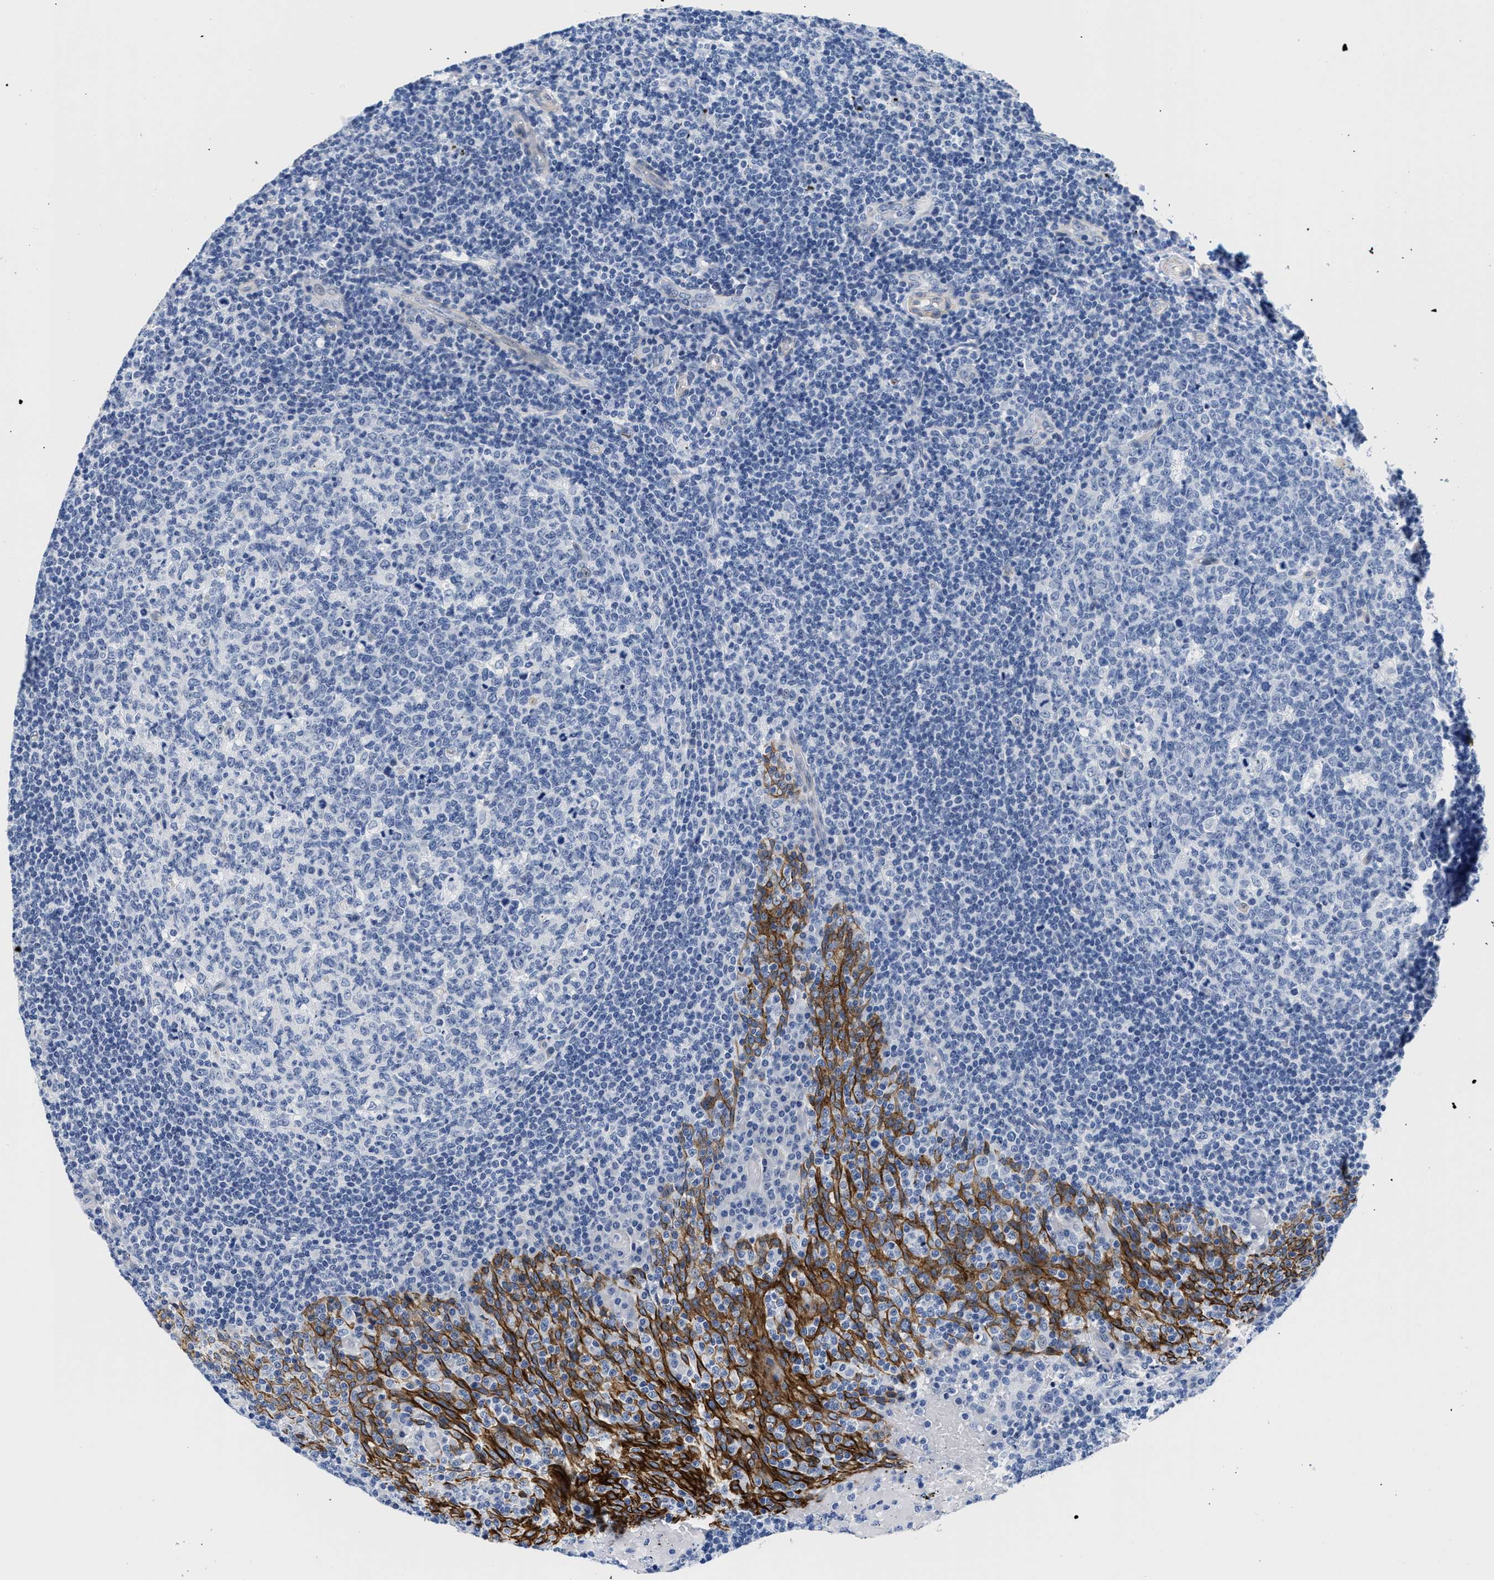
{"staining": {"intensity": "negative", "quantity": "none", "location": "none"}, "tissue": "tonsil", "cell_type": "Germinal center cells", "image_type": "normal", "snomed": [{"axis": "morphology", "description": "Normal tissue, NOS"}, {"axis": "topography", "description": "Tonsil"}], "caption": "Benign tonsil was stained to show a protein in brown. There is no significant expression in germinal center cells. The staining is performed using DAB (3,3'-diaminobenzidine) brown chromogen with nuclei counter-stained in using hematoxylin.", "gene": "TRIM29", "patient": {"sex": "female", "age": 19}}